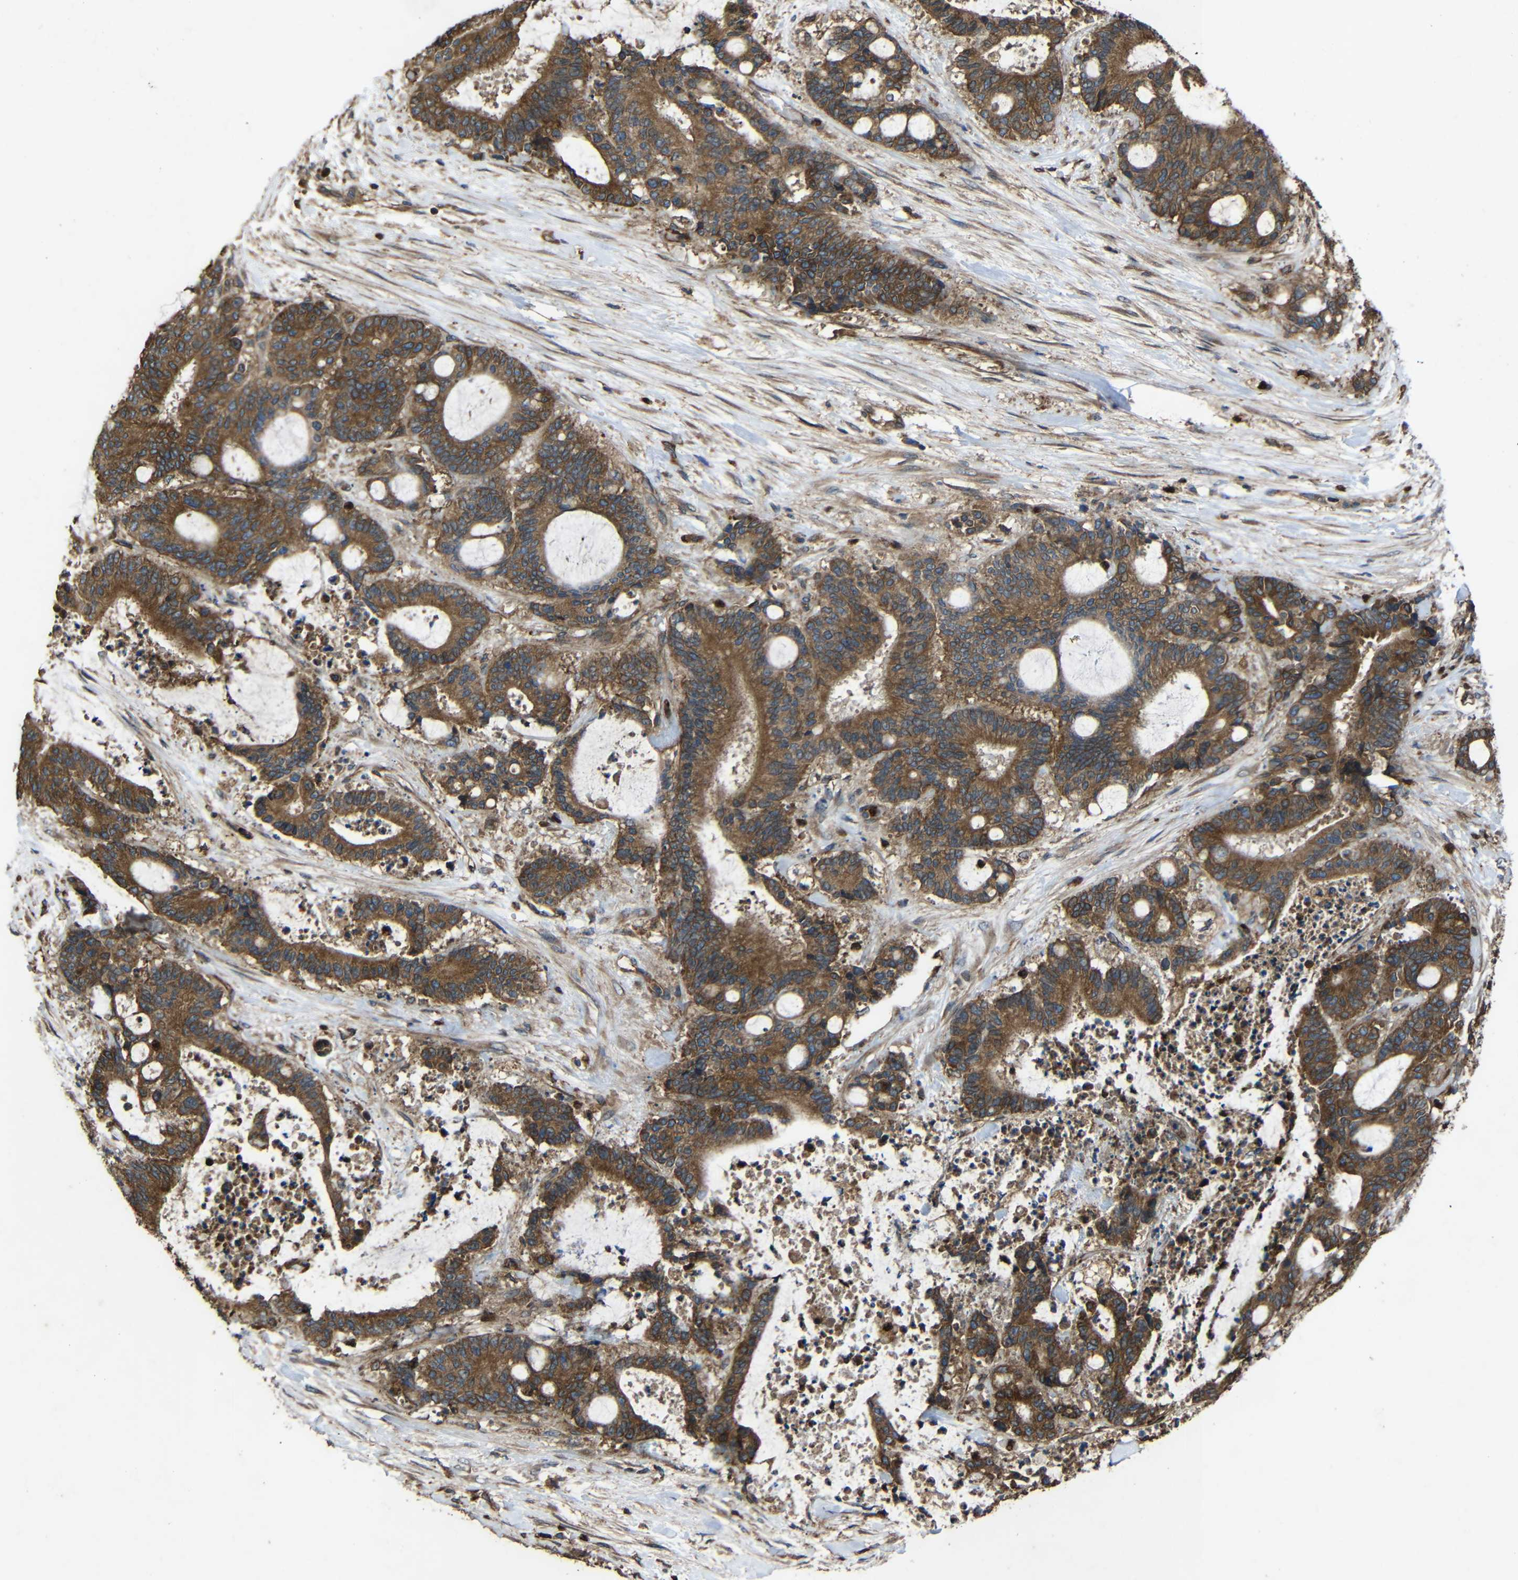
{"staining": {"intensity": "moderate", "quantity": ">75%", "location": "cytoplasmic/membranous"}, "tissue": "liver cancer", "cell_type": "Tumor cells", "image_type": "cancer", "snomed": [{"axis": "morphology", "description": "Normal tissue, NOS"}, {"axis": "morphology", "description": "Cholangiocarcinoma"}, {"axis": "topography", "description": "Liver"}, {"axis": "topography", "description": "Peripheral nerve tissue"}], "caption": "A brown stain shows moderate cytoplasmic/membranous positivity of a protein in cholangiocarcinoma (liver) tumor cells.", "gene": "TREM2", "patient": {"sex": "female", "age": 73}}